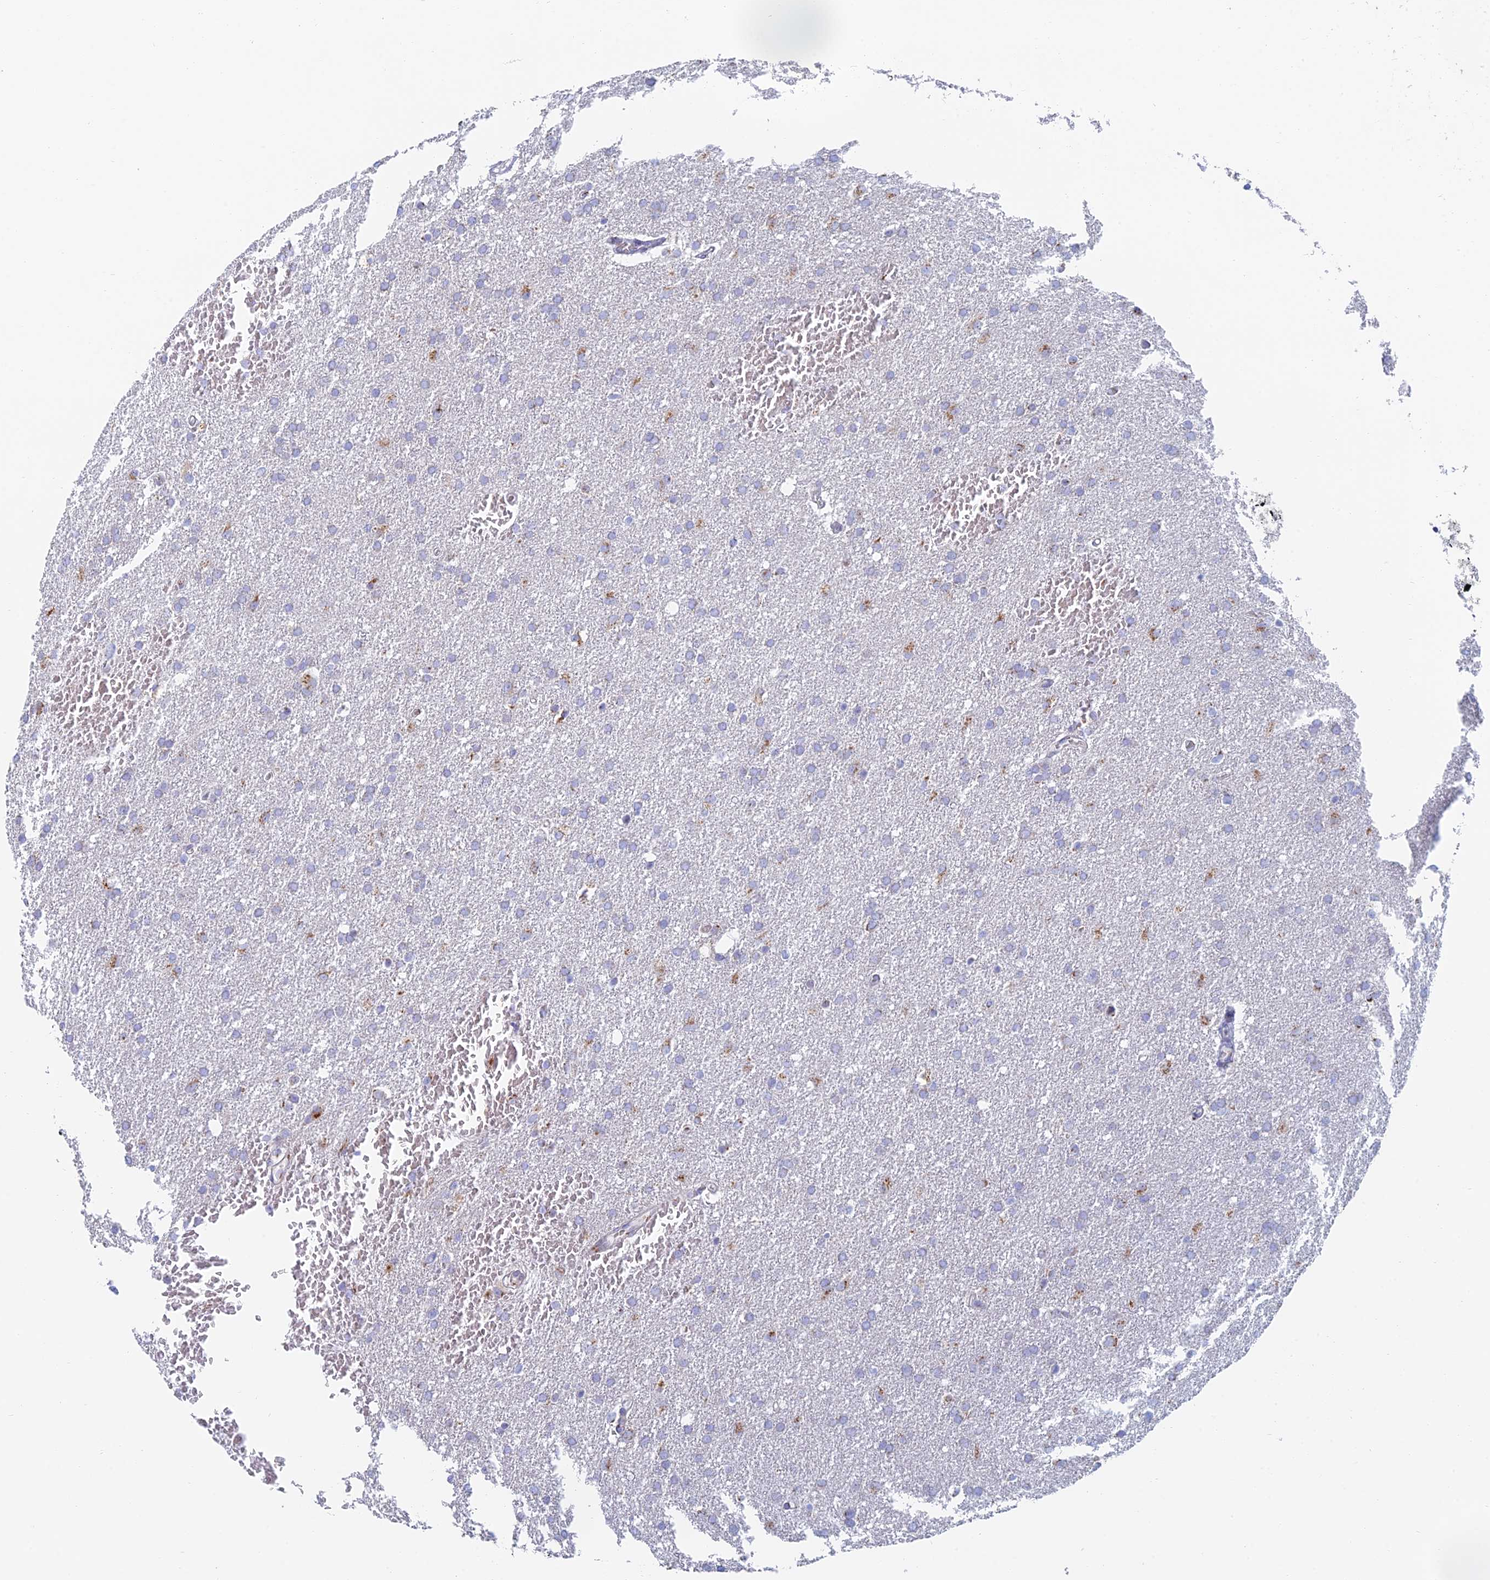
{"staining": {"intensity": "moderate", "quantity": "<25%", "location": "cytoplasmic/membranous"}, "tissue": "glioma", "cell_type": "Tumor cells", "image_type": "cancer", "snomed": [{"axis": "morphology", "description": "Glioma, malignant, High grade"}, {"axis": "topography", "description": "Cerebral cortex"}], "caption": "The micrograph reveals immunohistochemical staining of high-grade glioma (malignant). There is moderate cytoplasmic/membranous positivity is present in about <25% of tumor cells.", "gene": "HS2ST1", "patient": {"sex": "female", "age": 36}}